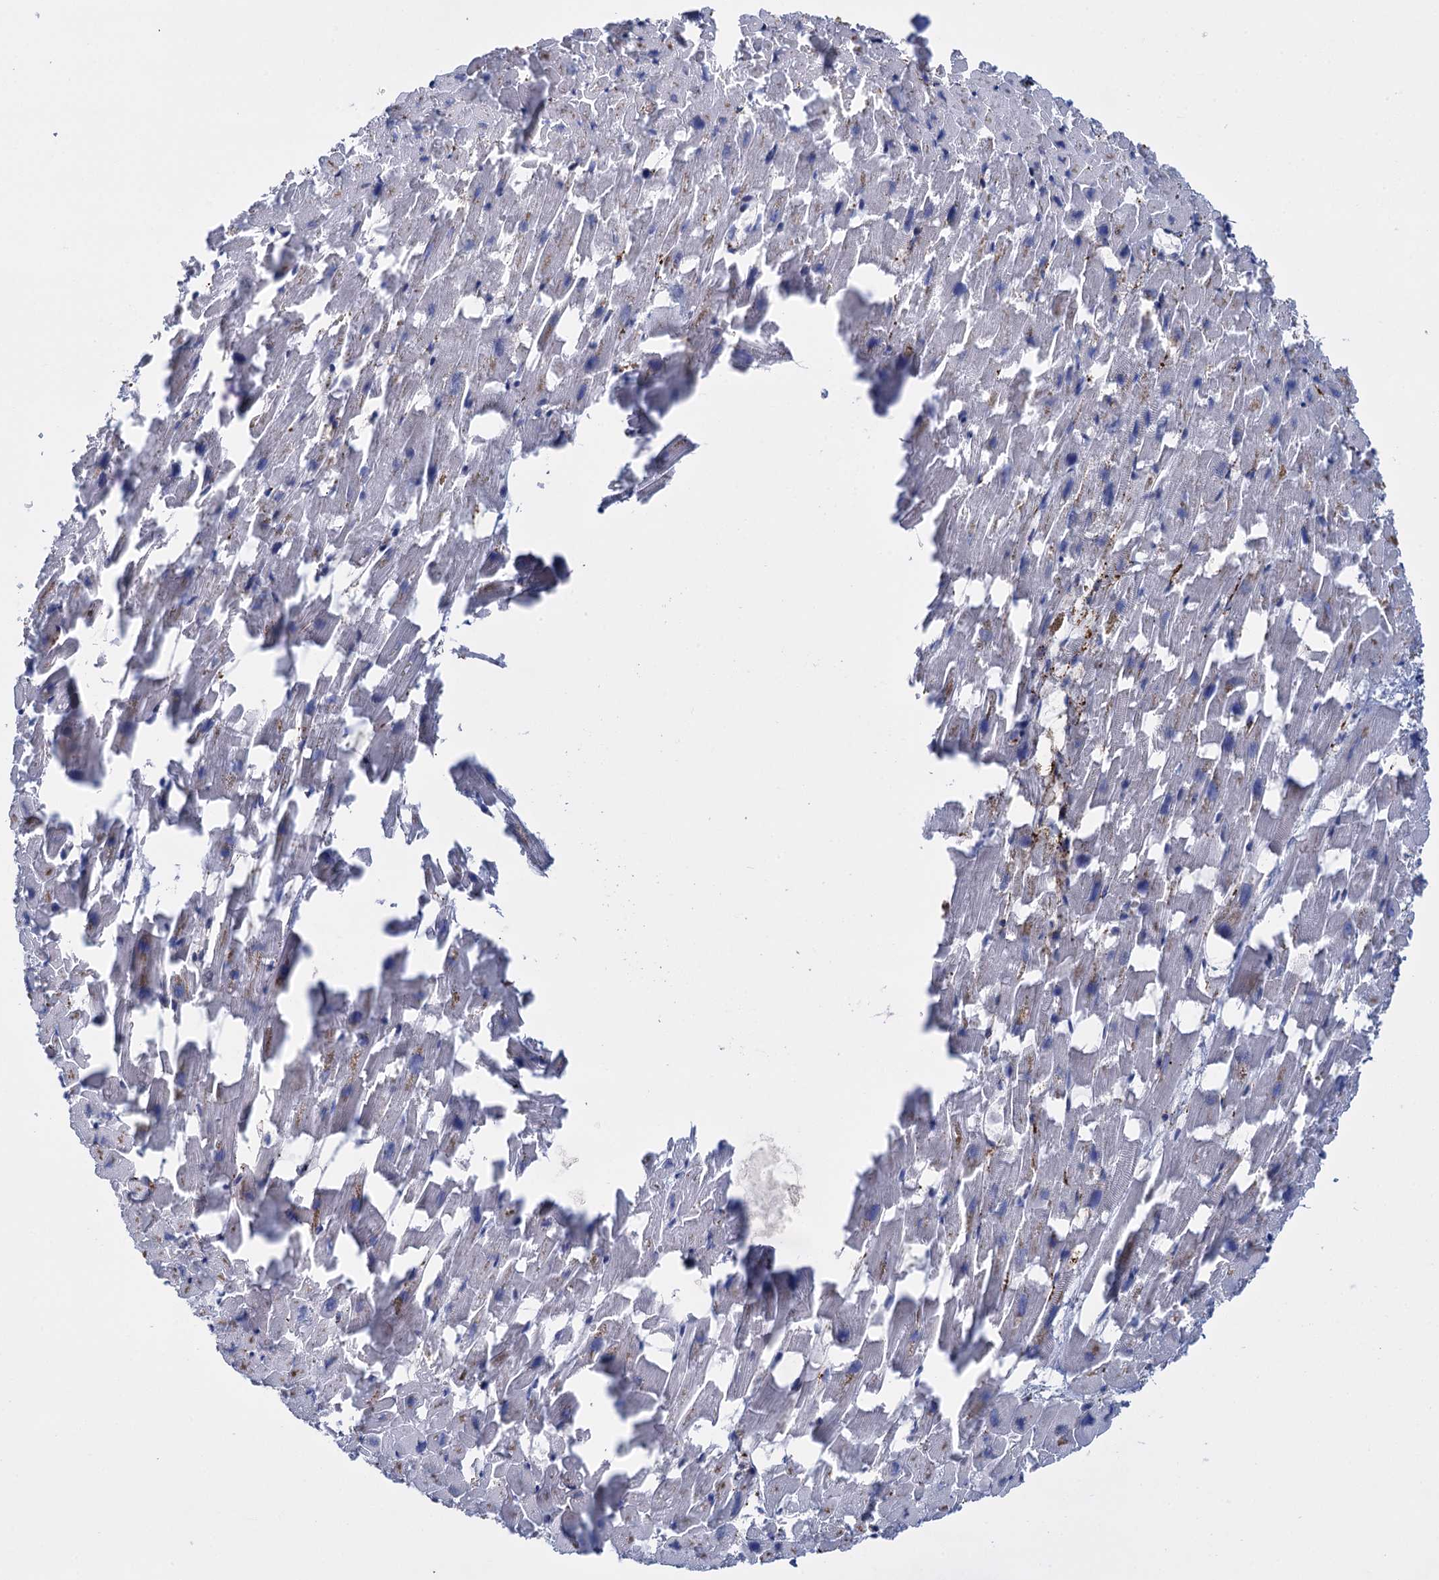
{"staining": {"intensity": "weak", "quantity": "<25%", "location": "cytoplasmic/membranous"}, "tissue": "heart muscle", "cell_type": "Cardiomyocytes", "image_type": "normal", "snomed": [{"axis": "morphology", "description": "Normal tissue, NOS"}, {"axis": "topography", "description": "Heart"}], "caption": "Cardiomyocytes are negative for protein expression in normal human heart muscle. (DAB IHC, high magnification).", "gene": "SNCG", "patient": {"sex": "female", "age": 64}}